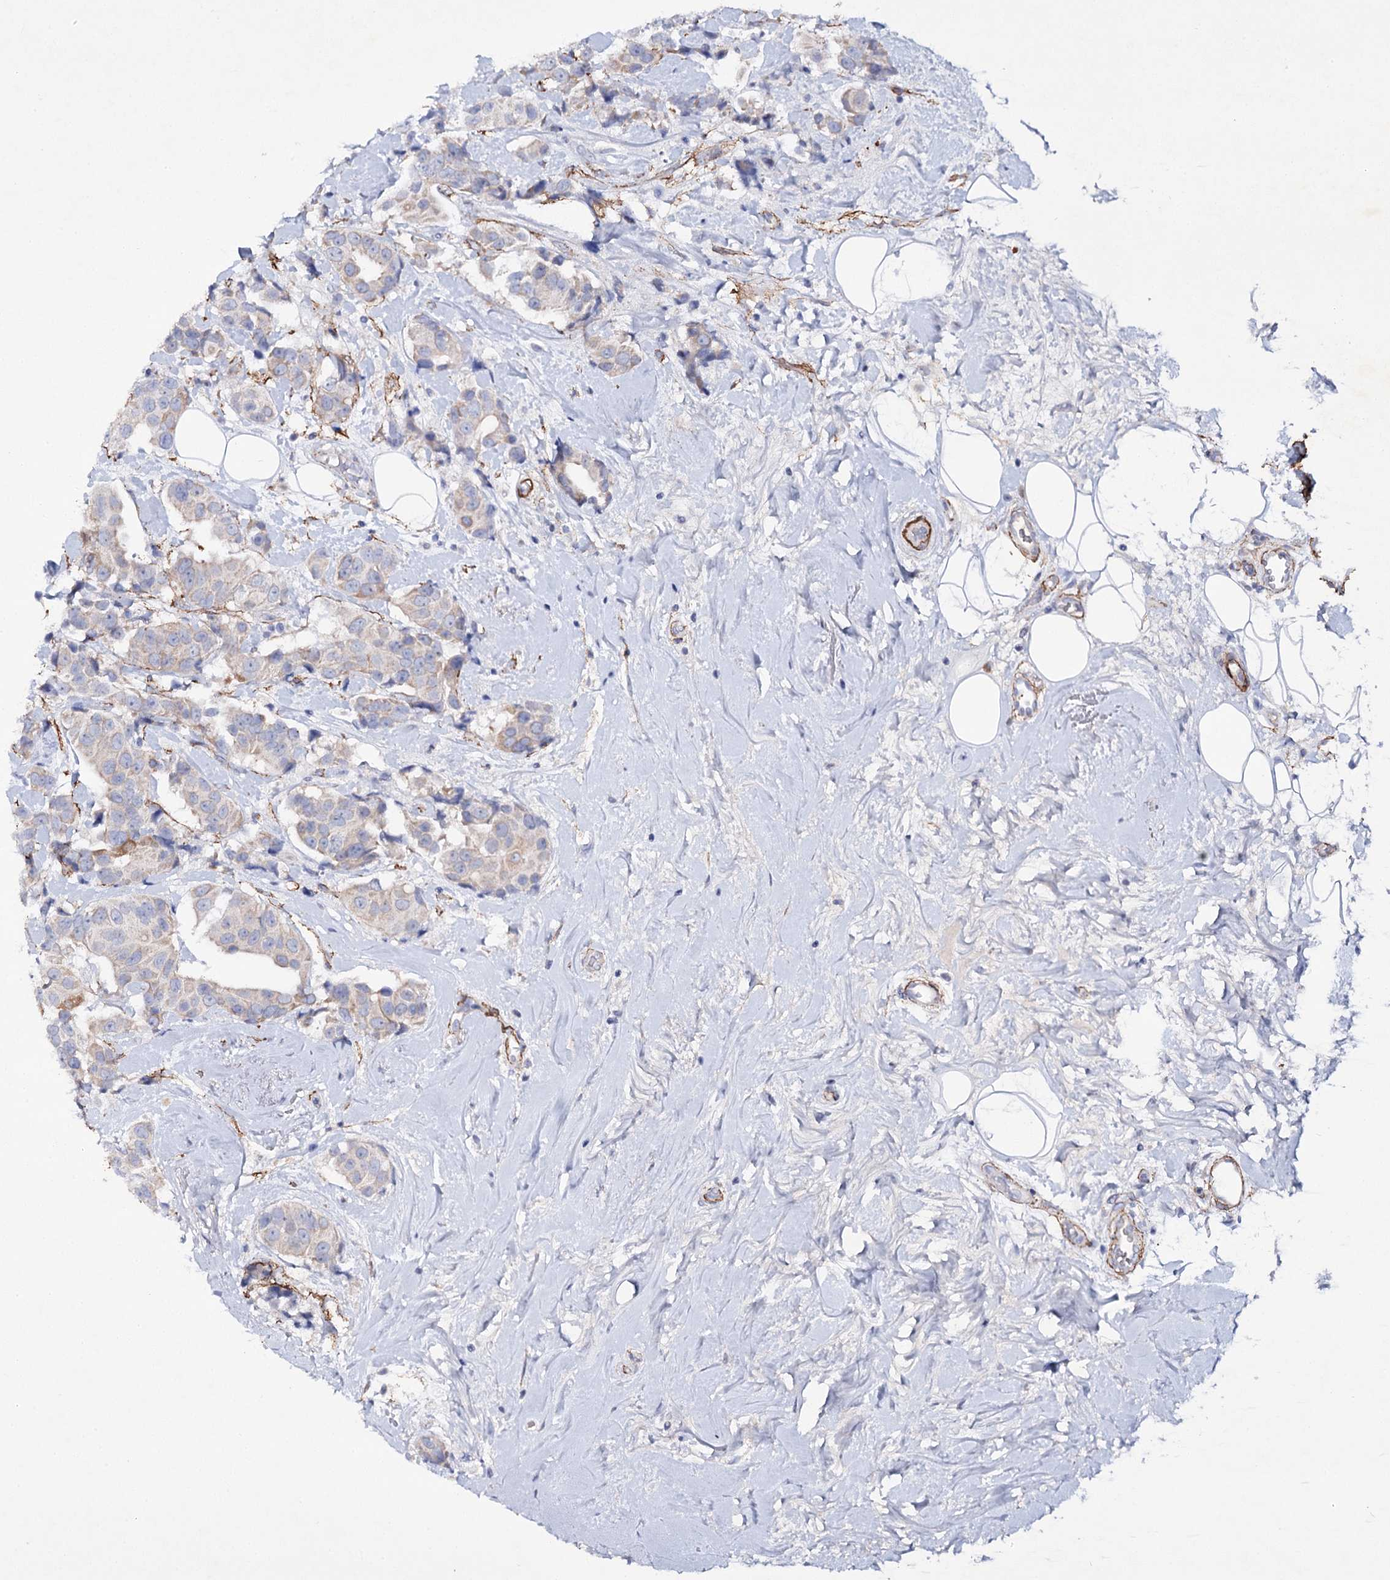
{"staining": {"intensity": "weak", "quantity": "<25%", "location": "cytoplasmic/membranous"}, "tissue": "breast cancer", "cell_type": "Tumor cells", "image_type": "cancer", "snomed": [{"axis": "morphology", "description": "Normal tissue, NOS"}, {"axis": "morphology", "description": "Duct carcinoma"}, {"axis": "topography", "description": "Breast"}], "caption": "This is an IHC photomicrograph of human breast cancer (infiltrating ductal carcinoma). There is no expression in tumor cells.", "gene": "RTN2", "patient": {"sex": "female", "age": 39}}